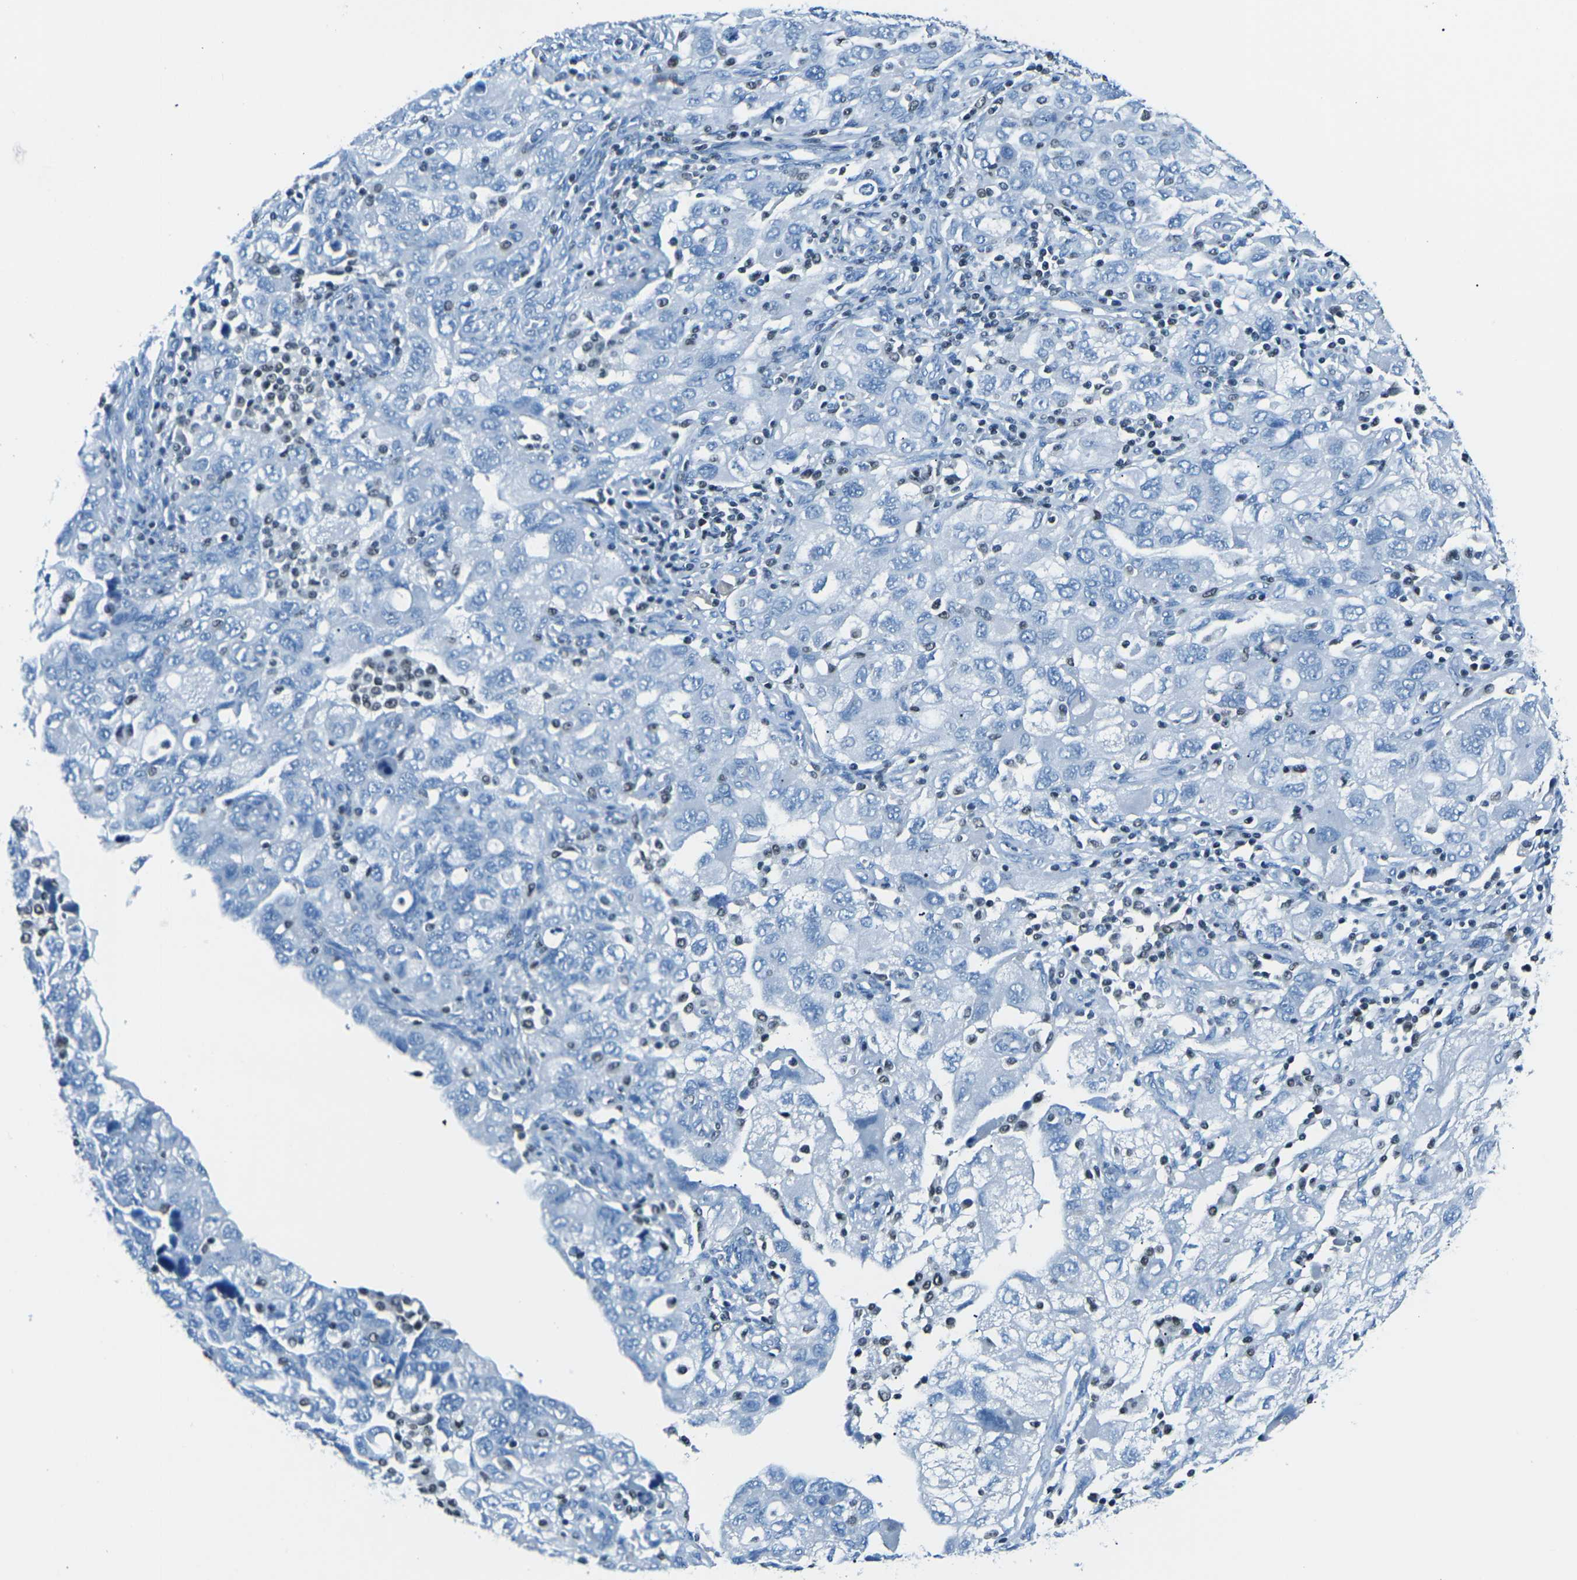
{"staining": {"intensity": "negative", "quantity": "none", "location": "none"}, "tissue": "ovarian cancer", "cell_type": "Tumor cells", "image_type": "cancer", "snomed": [{"axis": "morphology", "description": "Carcinoma, NOS"}, {"axis": "morphology", "description": "Cystadenocarcinoma, serous, NOS"}, {"axis": "topography", "description": "Ovary"}], "caption": "This is a image of IHC staining of ovarian serous cystadenocarcinoma, which shows no staining in tumor cells. (DAB immunohistochemistry with hematoxylin counter stain).", "gene": "CELF2", "patient": {"sex": "female", "age": 69}}